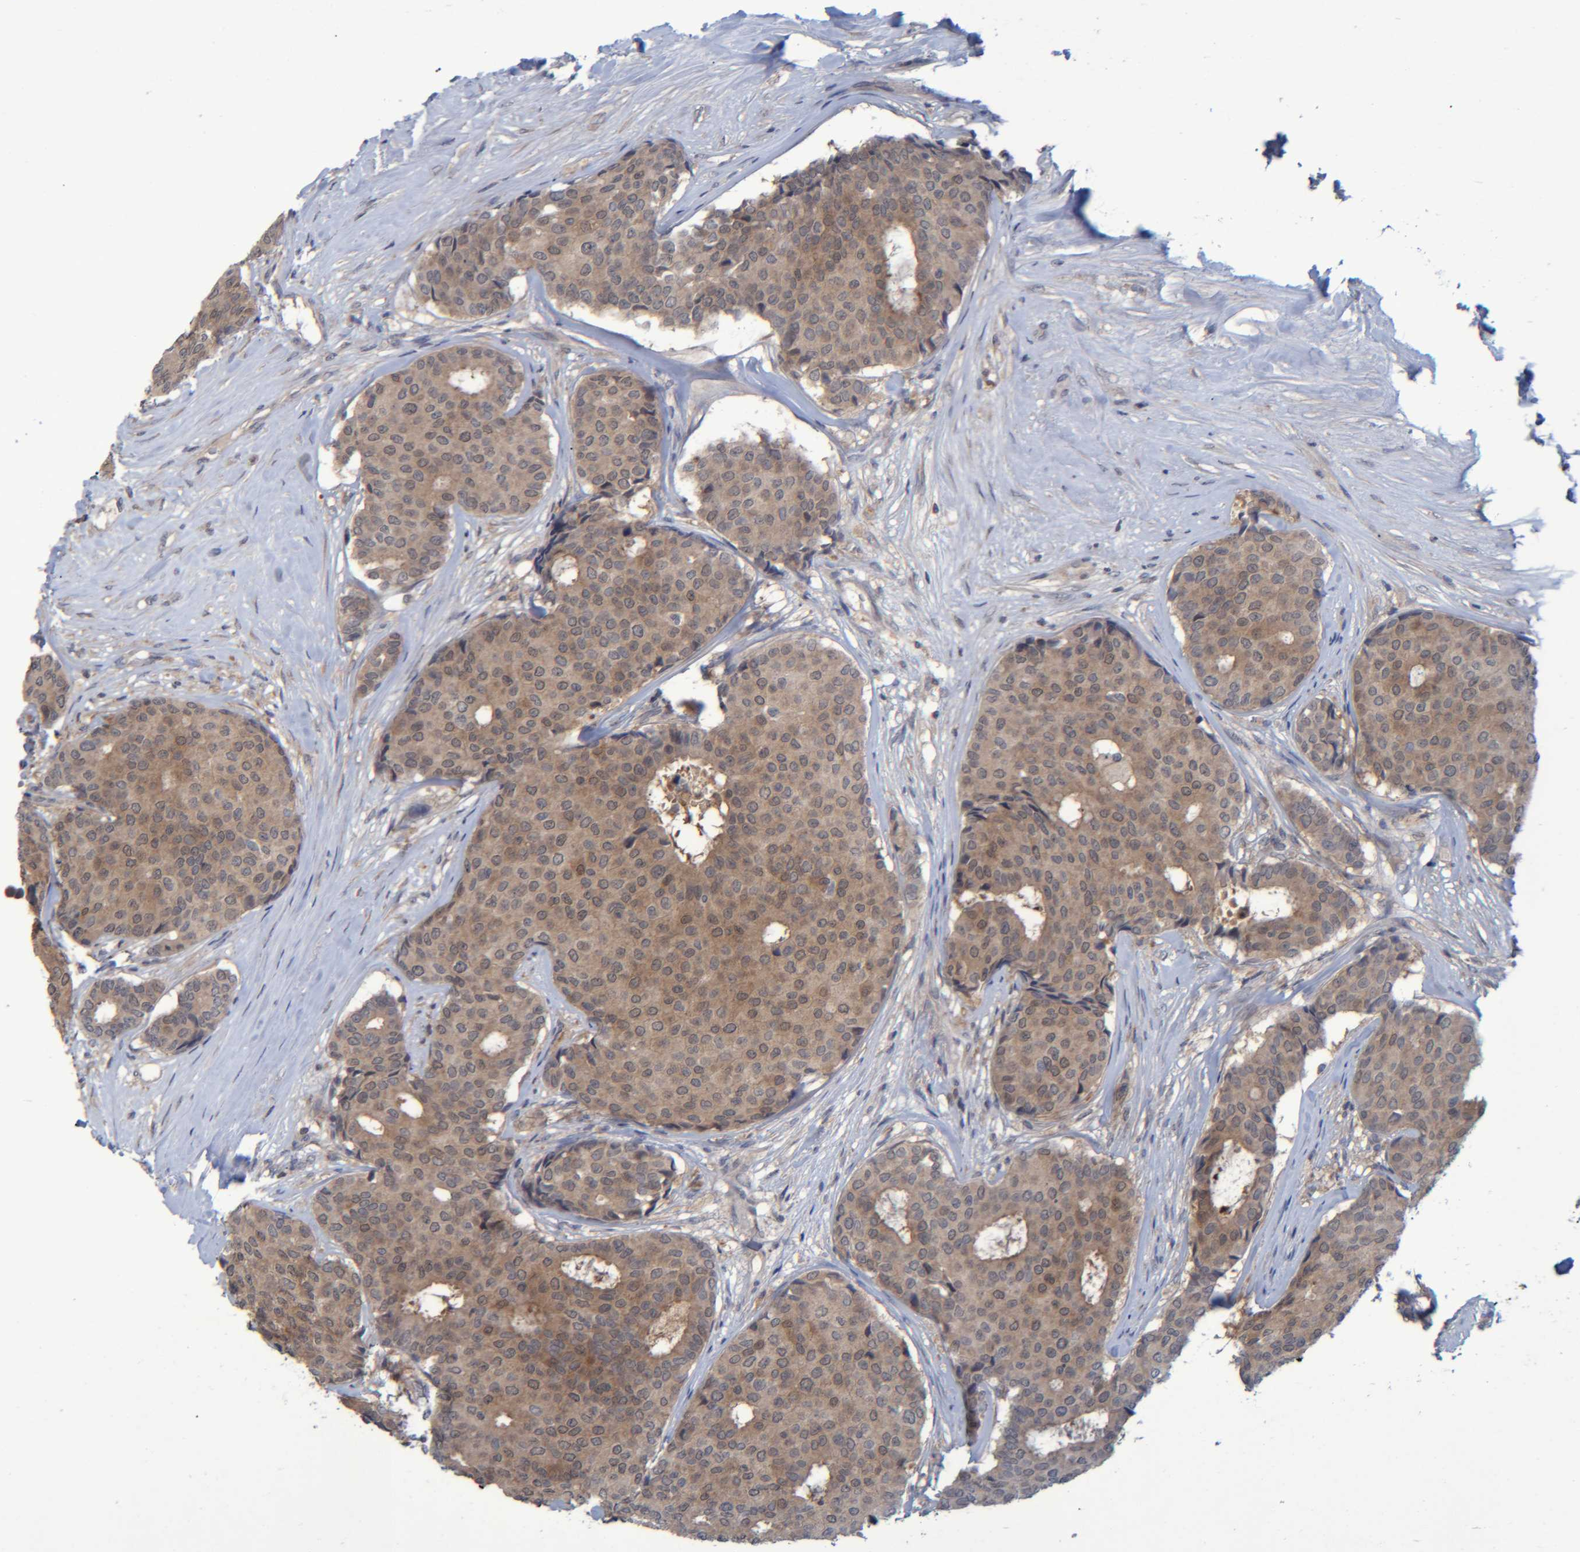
{"staining": {"intensity": "moderate", "quantity": ">75%", "location": "cytoplasmic/membranous"}, "tissue": "breast cancer", "cell_type": "Tumor cells", "image_type": "cancer", "snomed": [{"axis": "morphology", "description": "Duct carcinoma"}, {"axis": "topography", "description": "Breast"}], "caption": "An immunohistochemistry micrograph of tumor tissue is shown. Protein staining in brown shows moderate cytoplasmic/membranous positivity in breast cancer (intraductal carcinoma) within tumor cells.", "gene": "PCYT2", "patient": {"sex": "female", "age": 75}}